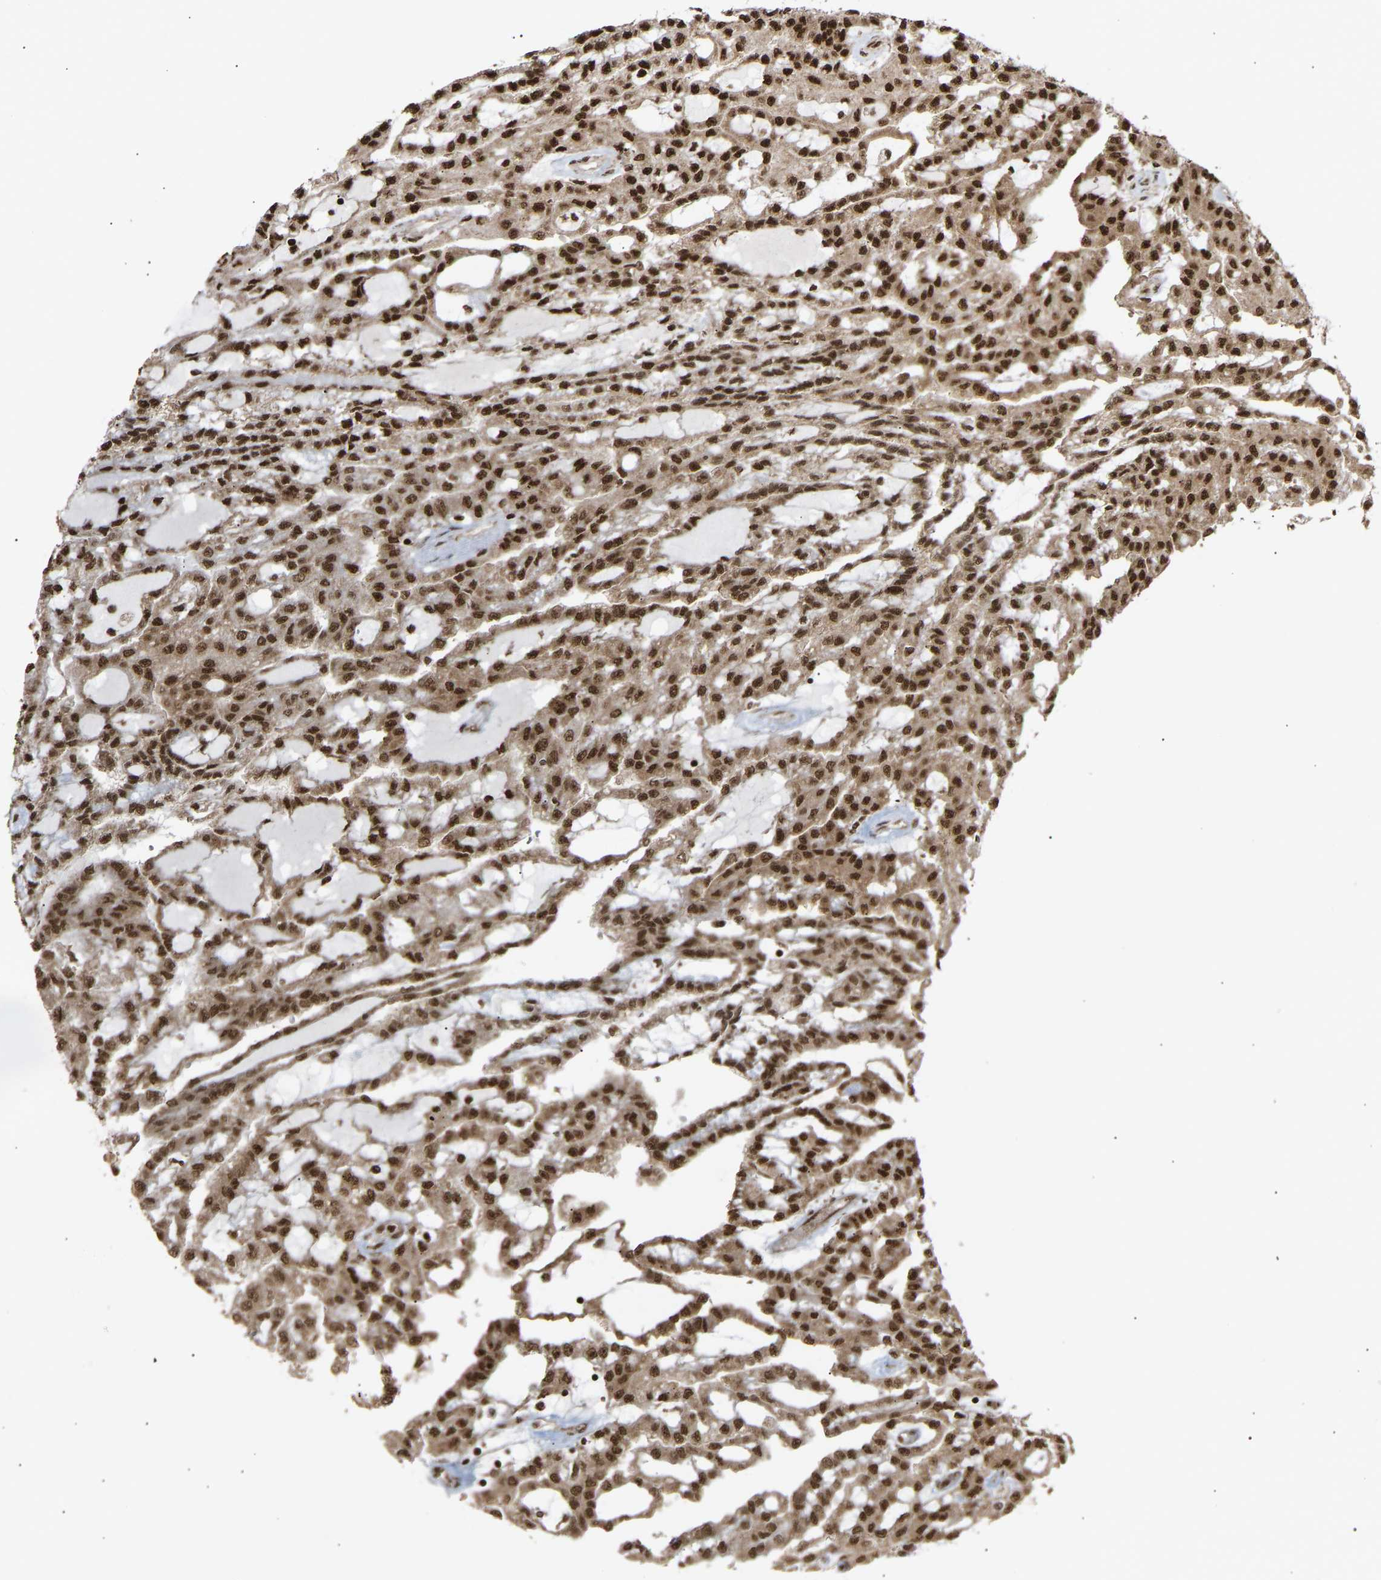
{"staining": {"intensity": "strong", "quantity": ">75%", "location": "cytoplasmic/membranous,nuclear"}, "tissue": "renal cancer", "cell_type": "Tumor cells", "image_type": "cancer", "snomed": [{"axis": "morphology", "description": "Adenocarcinoma, NOS"}, {"axis": "topography", "description": "Kidney"}], "caption": "Adenocarcinoma (renal) tissue displays strong cytoplasmic/membranous and nuclear expression in approximately >75% of tumor cells, visualized by immunohistochemistry.", "gene": "ALYREF", "patient": {"sex": "male", "age": 63}}